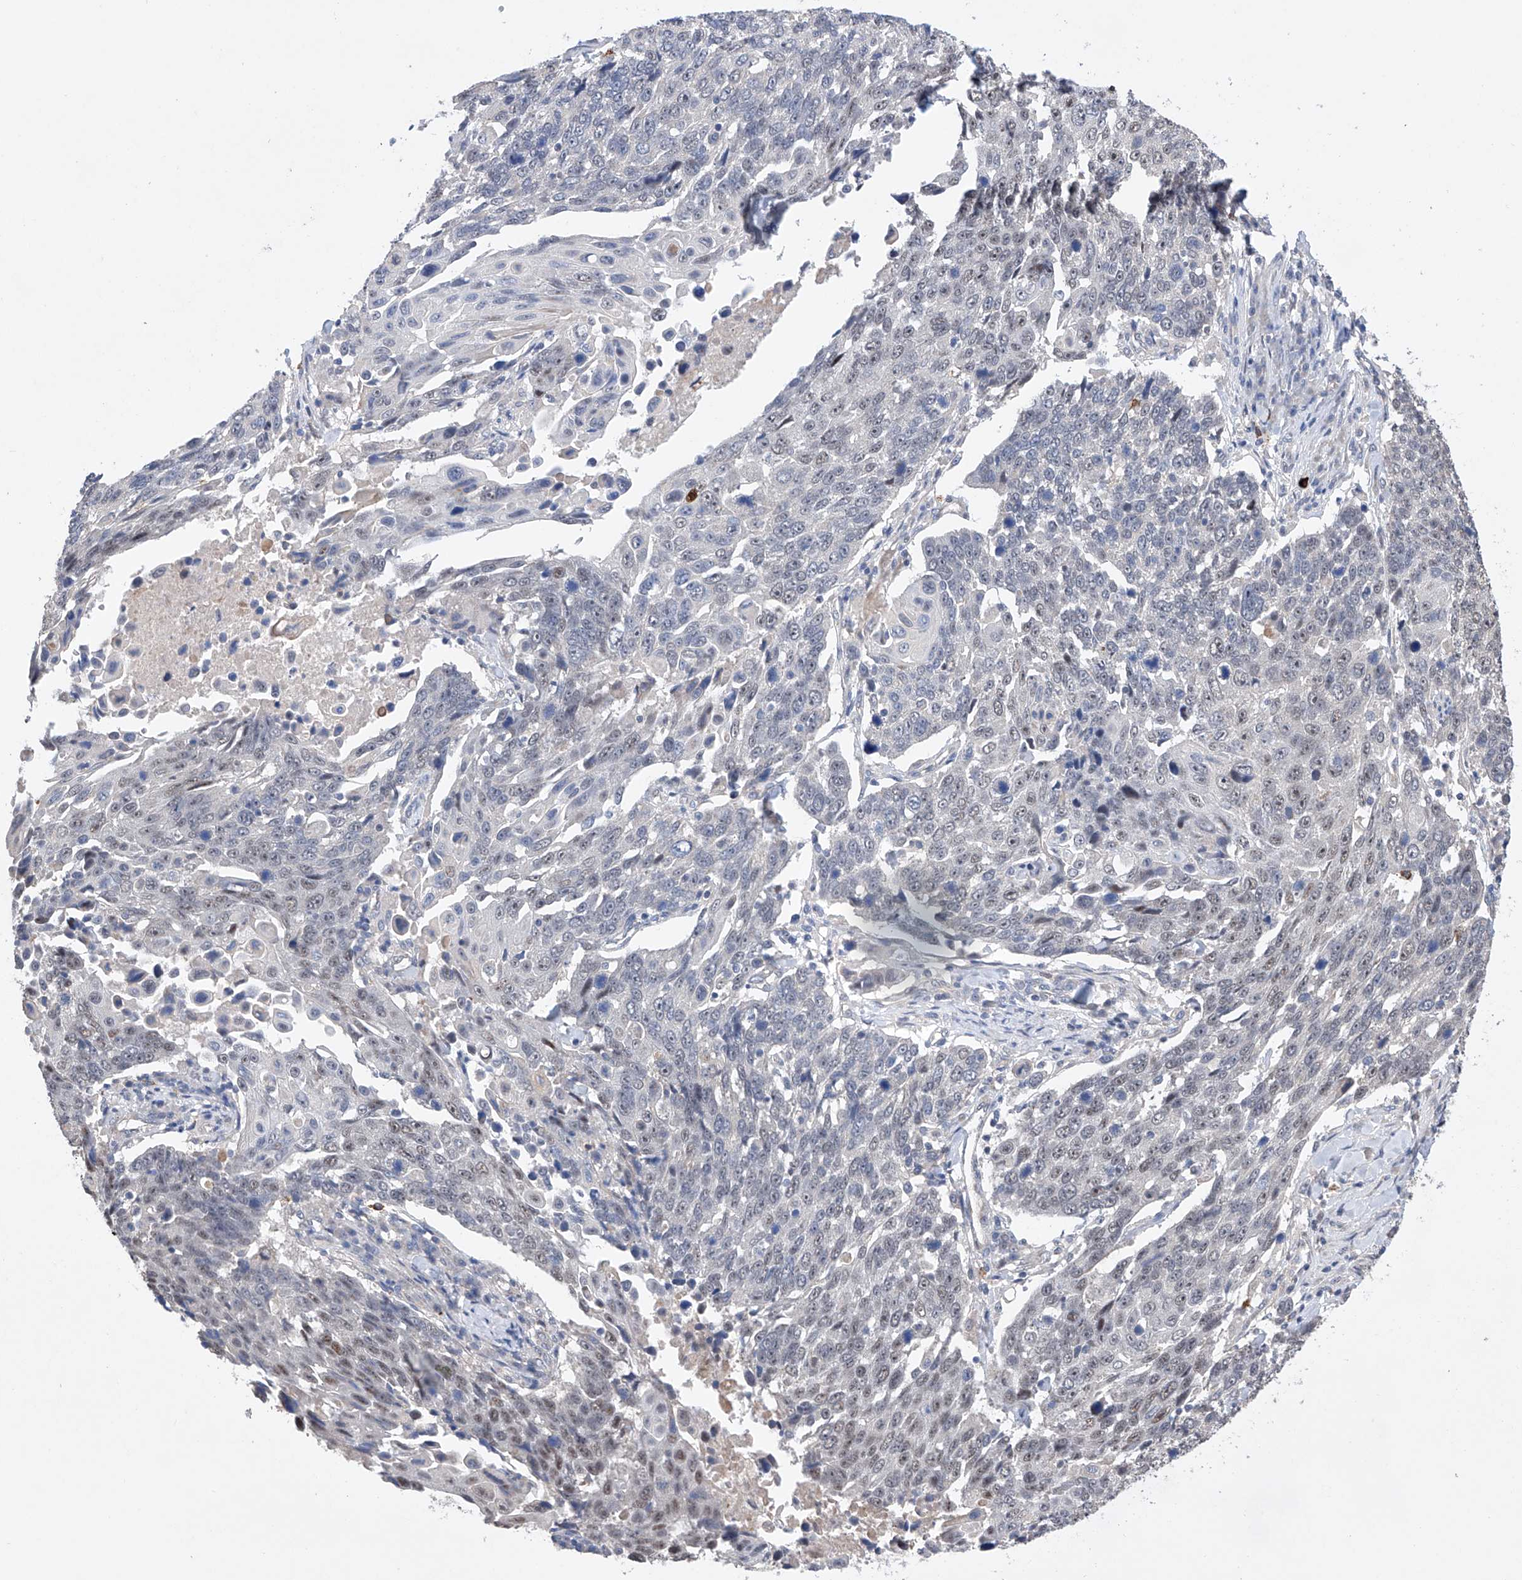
{"staining": {"intensity": "moderate", "quantity": "<25%", "location": "nuclear"}, "tissue": "lung cancer", "cell_type": "Tumor cells", "image_type": "cancer", "snomed": [{"axis": "morphology", "description": "Squamous cell carcinoma, NOS"}, {"axis": "topography", "description": "Lung"}], "caption": "The immunohistochemical stain highlights moderate nuclear positivity in tumor cells of lung cancer (squamous cell carcinoma) tissue.", "gene": "AFG1L", "patient": {"sex": "male", "age": 66}}